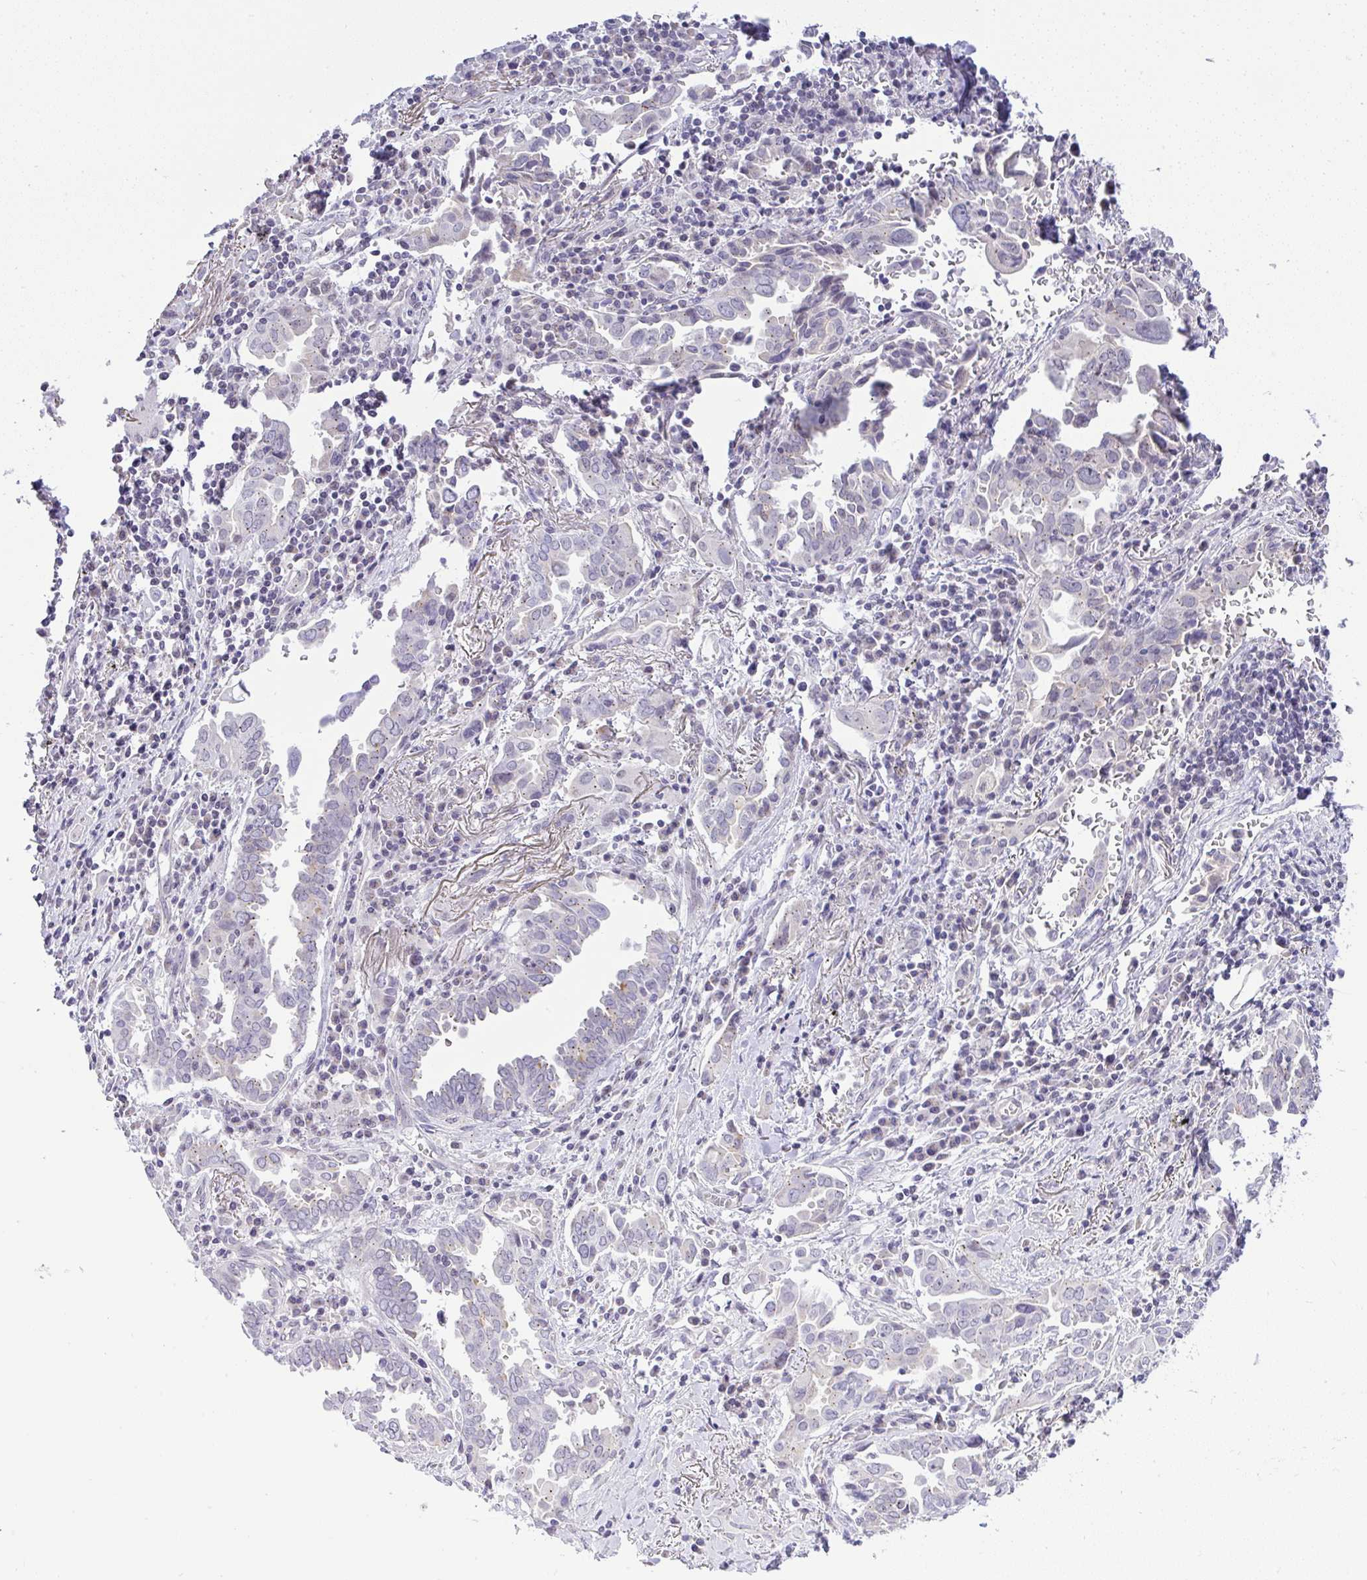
{"staining": {"intensity": "weak", "quantity": "<25%", "location": "cytoplasmic/membranous"}, "tissue": "lung cancer", "cell_type": "Tumor cells", "image_type": "cancer", "snomed": [{"axis": "morphology", "description": "Adenocarcinoma, NOS"}, {"axis": "topography", "description": "Lung"}], "caption": "The IHC micrograph has no significant positivity in tumor cells of lung adenocarcinoma tissue.", "gene": "FAM177A1", "patient": {"sex": "male", "age": 76}}